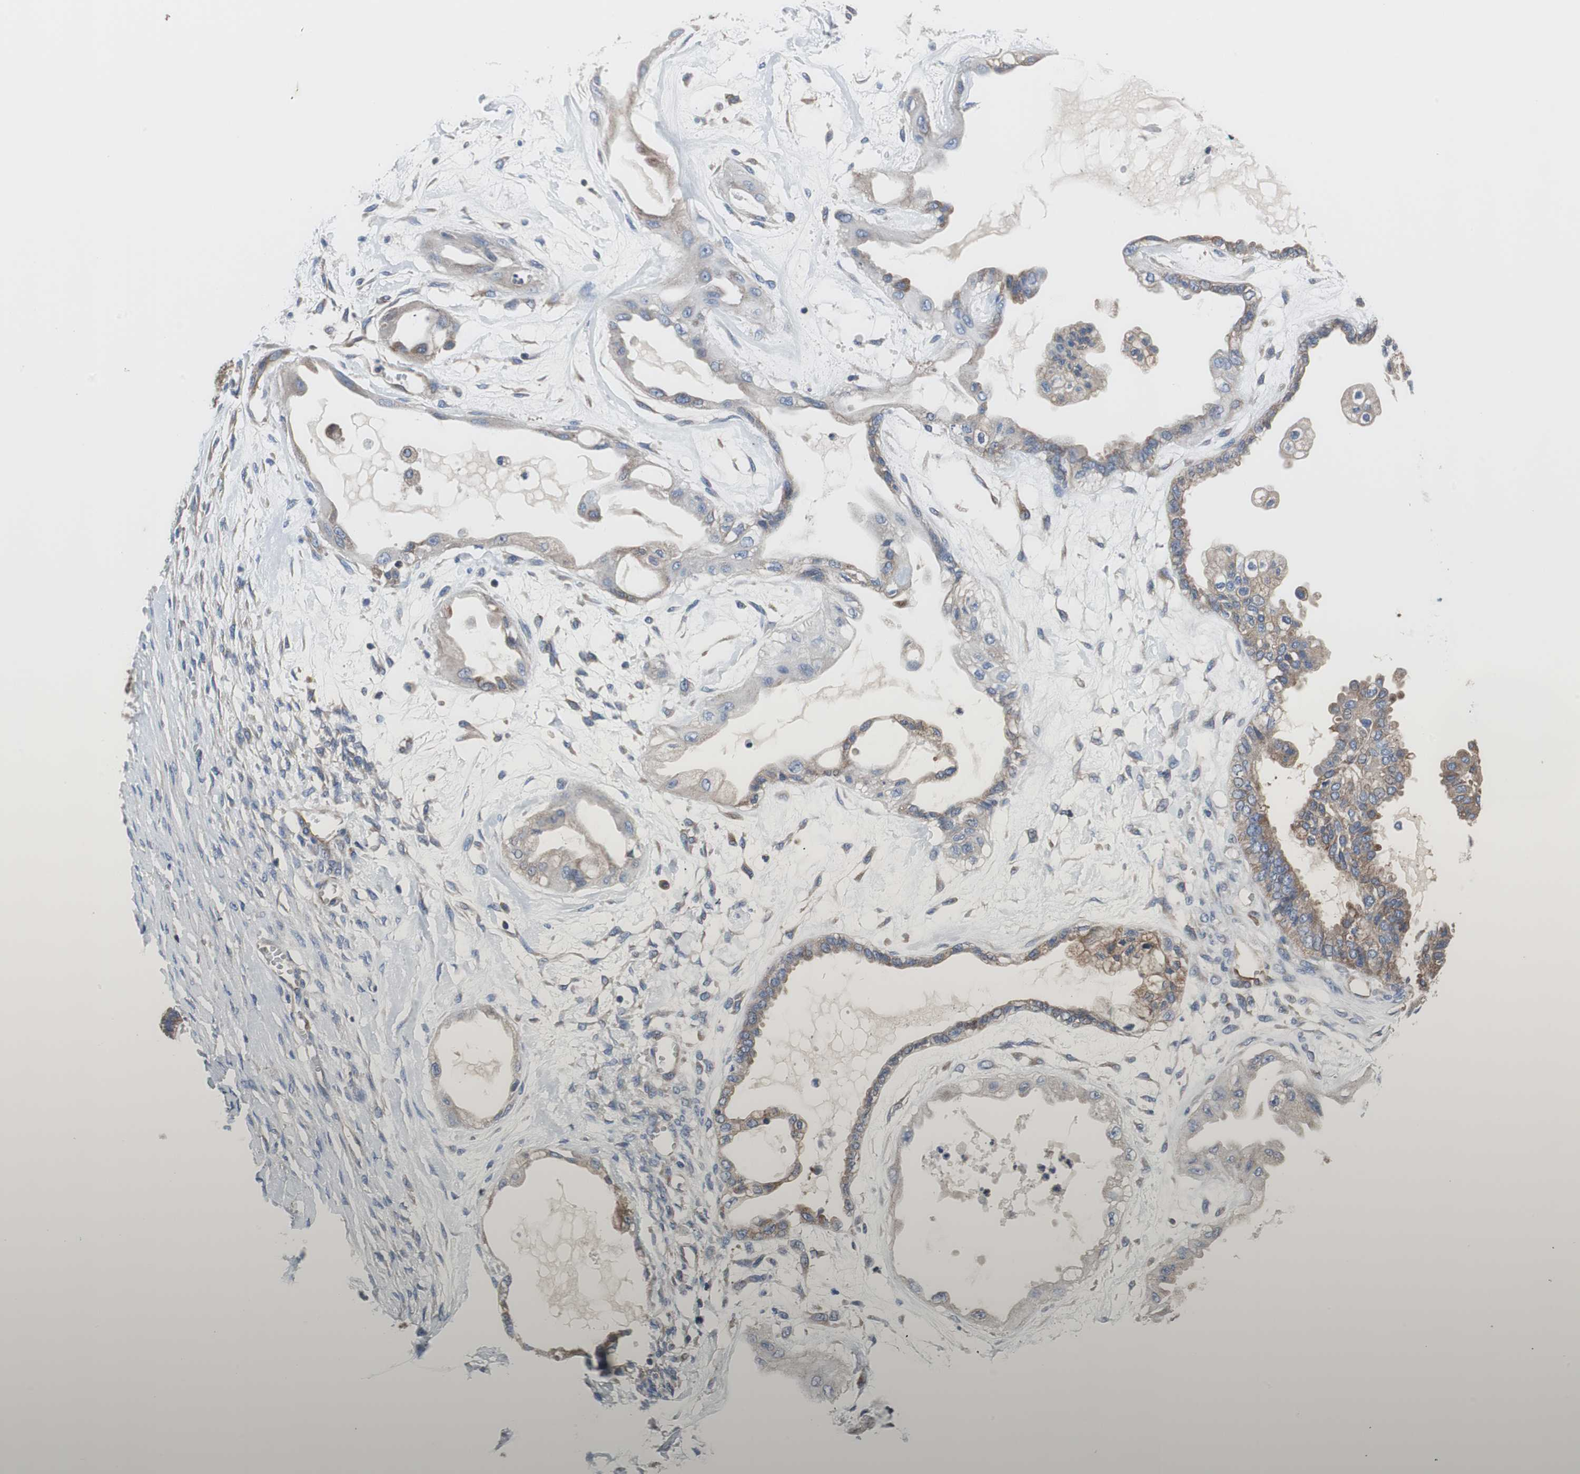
{"staining": {"intensity": "moderate", "quantity": ">75%", "location": "cytoplasmic/membranous"}, "tissue": "ovarian cancer", "cell_type": "Tumor cells", "image_type": "cancer", "snomed": [{"axis": "morphology", "description": "Carcinoma, NOS"}, {"axis": "morphology", "description": "Carcinoma, endometroid"}, {"axis": "topography", "description": "Ovary"}], "caption": "Tumor cells show medium levels of moderate cytoplasmic/membranous staining in about >75% of cells in human ovarian cancer (endometroid carcinoma). Nuclei are stained in blue.", "gene": "BRAF", "patient": {"sex": "female", "age": 50}}